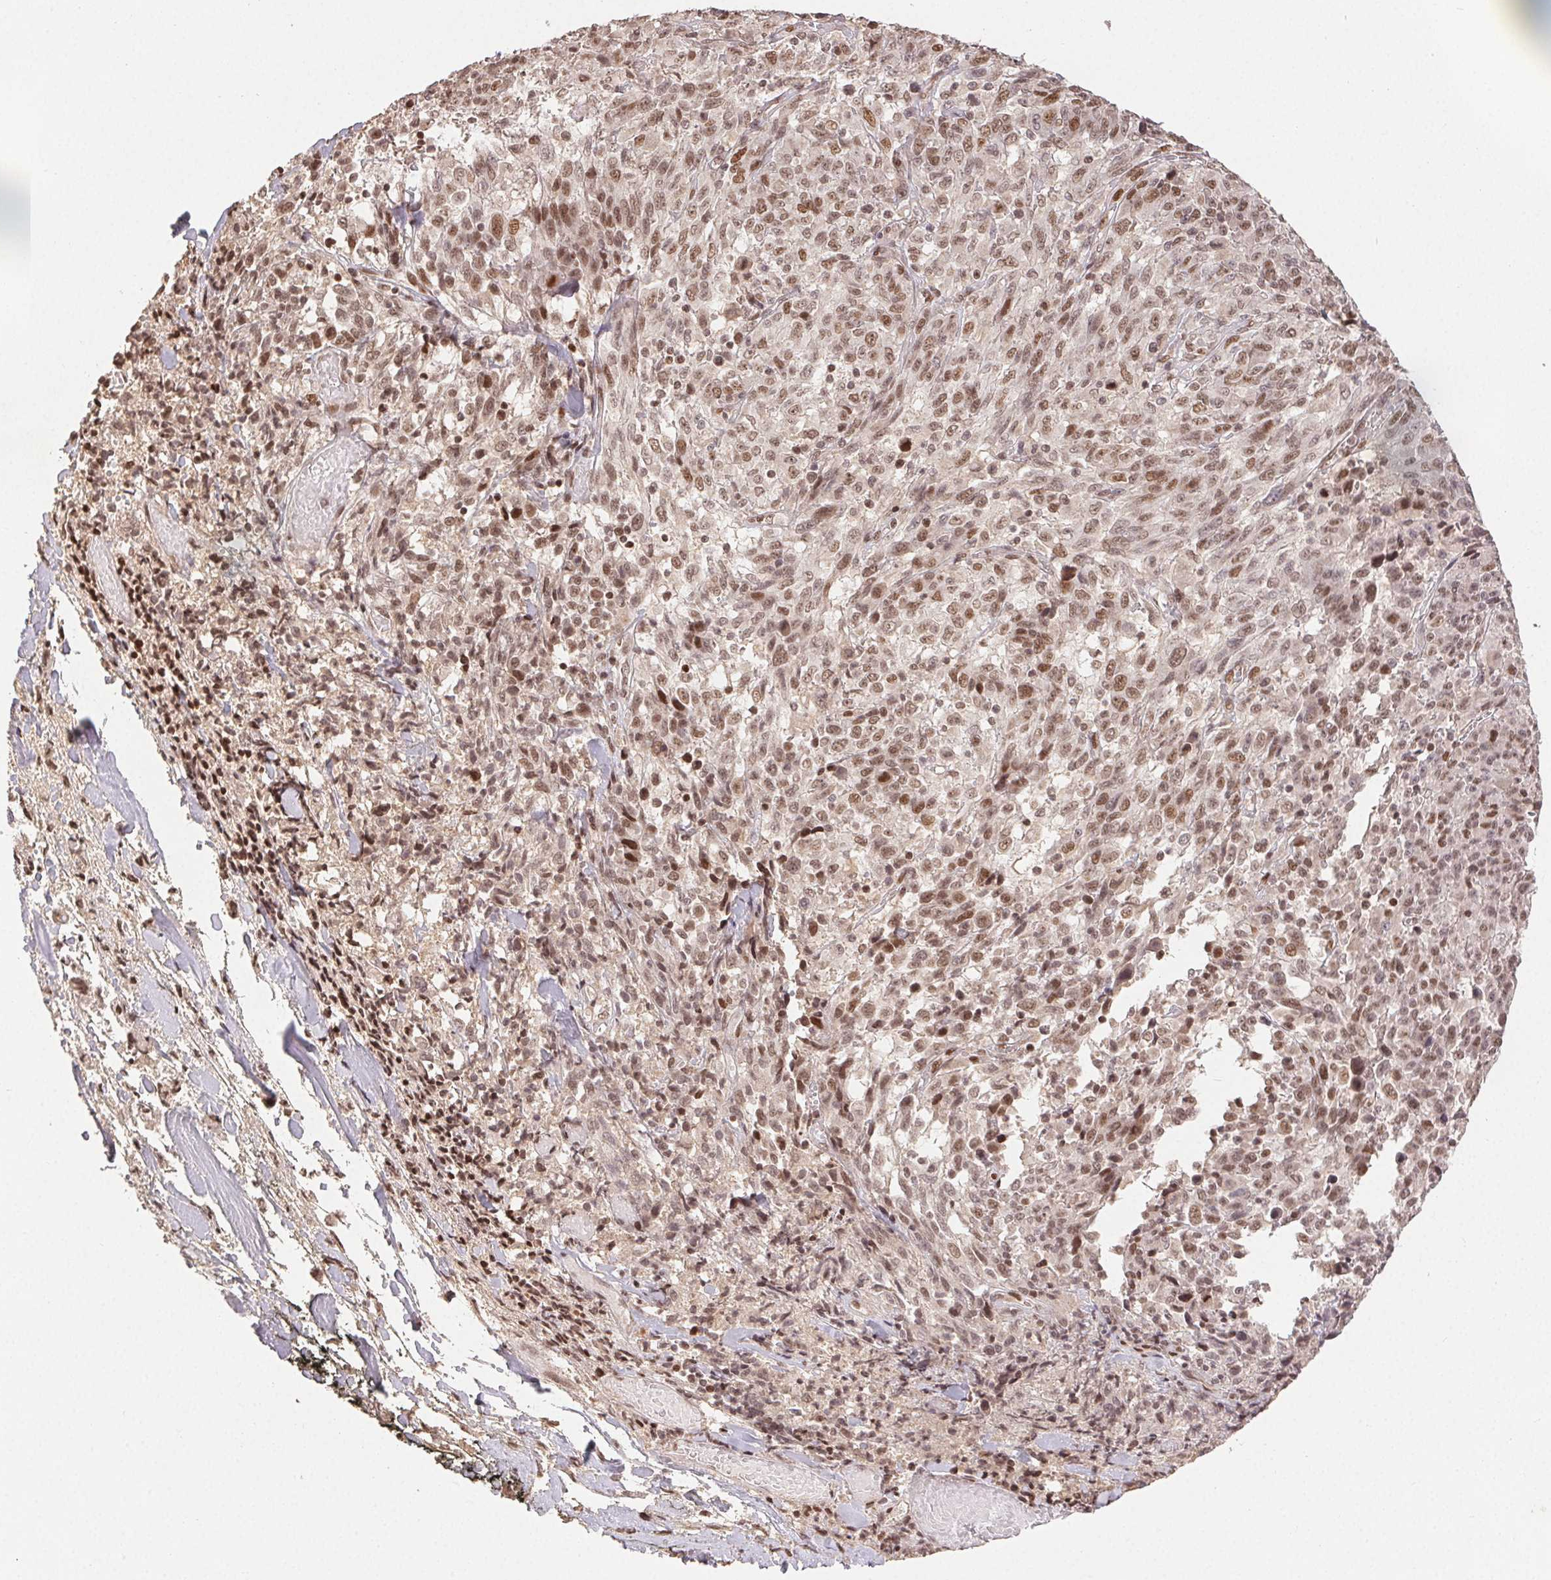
{"staining": {"intensity": "moderate", "quantity": "25%-75%", "location": "nuclear"}, "tissue": "melanoma", "cell_type": "Tumor cells", "image_type": "cancer", "snomed": [{"axis": "morphology", "description": "Malignant melanoma, NOS"}, {"axis": "topography", "description": "Skin"}], "caption": "Tumor cells reveal medium levels of moderate nuclear expression in approximately 25%-75% of cells in melanoma.", "gene": "MAPKAPK2", "patient": {"sex": "female", "age": 91}}